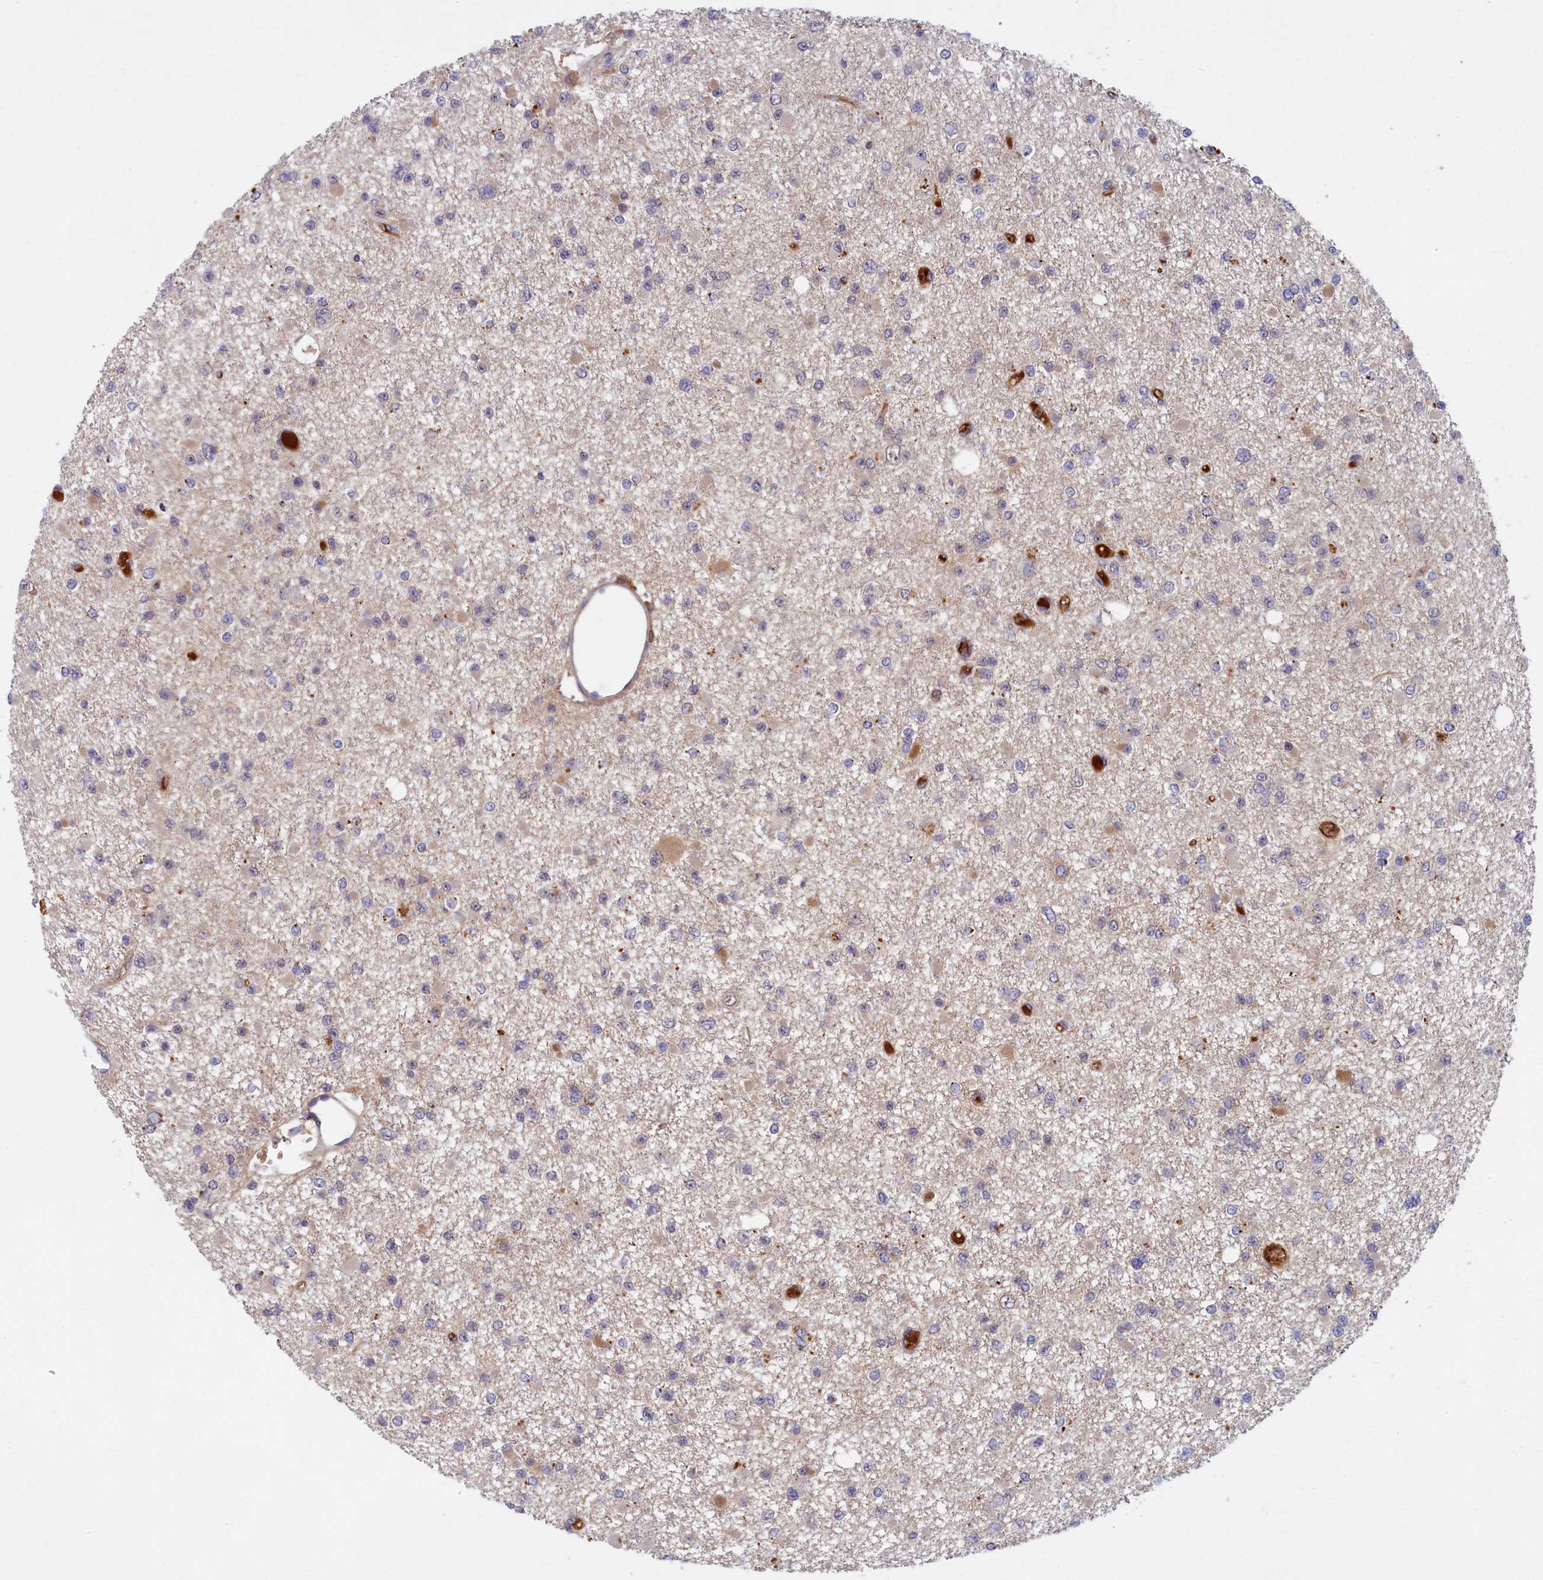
{"staining": {"intensity": "negative", "quantity": "none", "location": "none"}, "tissue": "glioma", "cell_type": "Tumor cells", "image_type": "cancer", "snomed": [{"axis": "morphology", "description": "Glioma, malignant, Low grade"}, {"axis": "topography", "description": "Brain"}], "caption": "There is no significant expression in tumor cells of glioma. (Stains: DAB immunohistochemistry with hematoxylin counter stain, Microscopy: brightfield microscopy at high magnification).", "gene": "EARS2", "patient": {"sex": "female", "age": 22}}